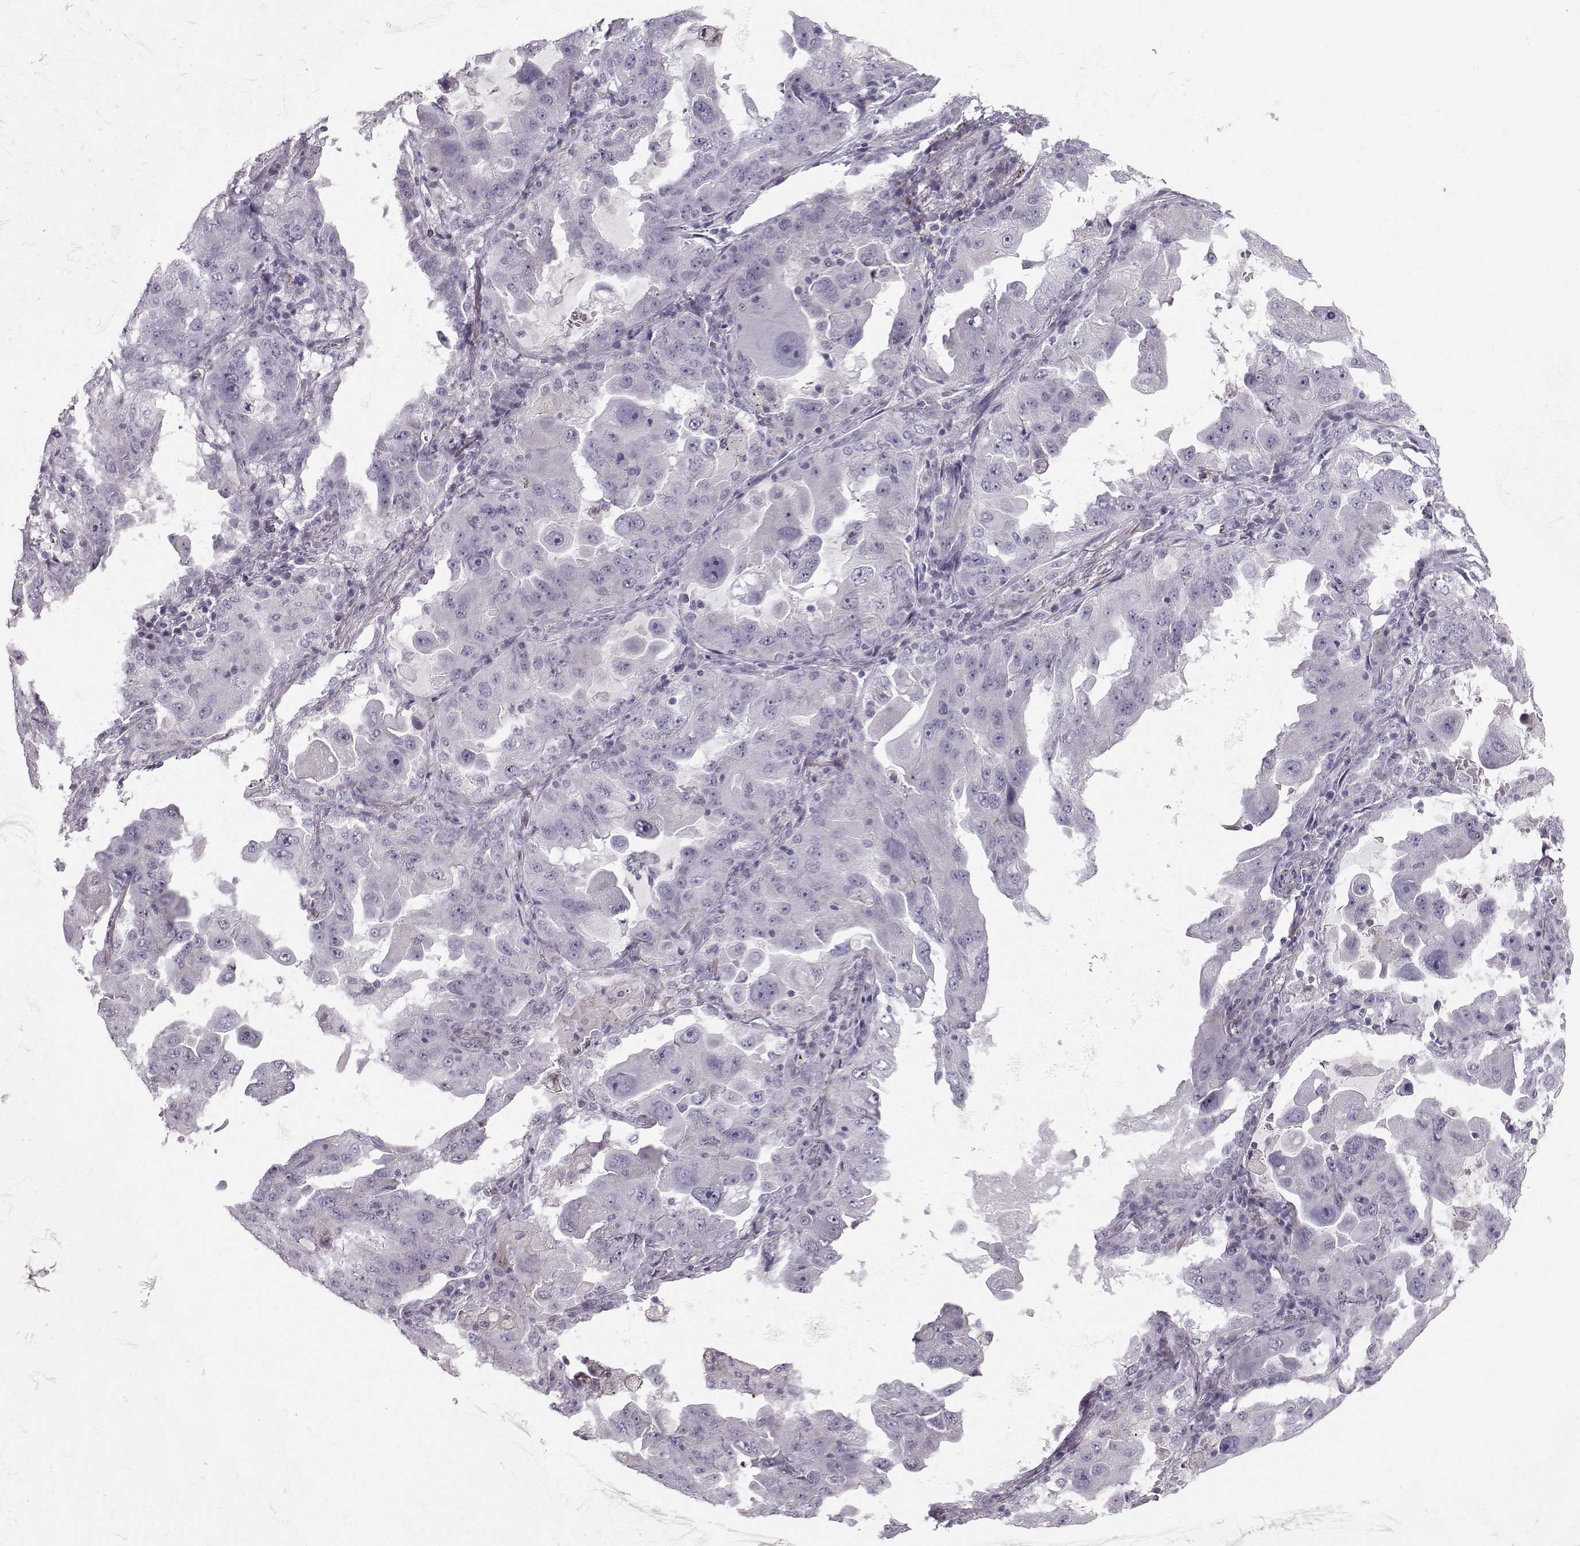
{"staining": {"intensity": "negative", "quantity": "none", "location": "none"}, "tissue": "lung cancer", "cell_type": "Tumor cells", "image_type": "cancer", "snomed": [{"axis": "morphology", "description": "Adenocarcinoma, NOS"}, {"axis": "topography", "description": "Lung"}], "caption": "Immunohistochemistry (IHC) histopathology image of neoplastic tissue: lung cancer stained with DAB displays no significant protein staining in tumor cells.", "gene": "CASR", "patient": {"sex": "female", "age": 61}}